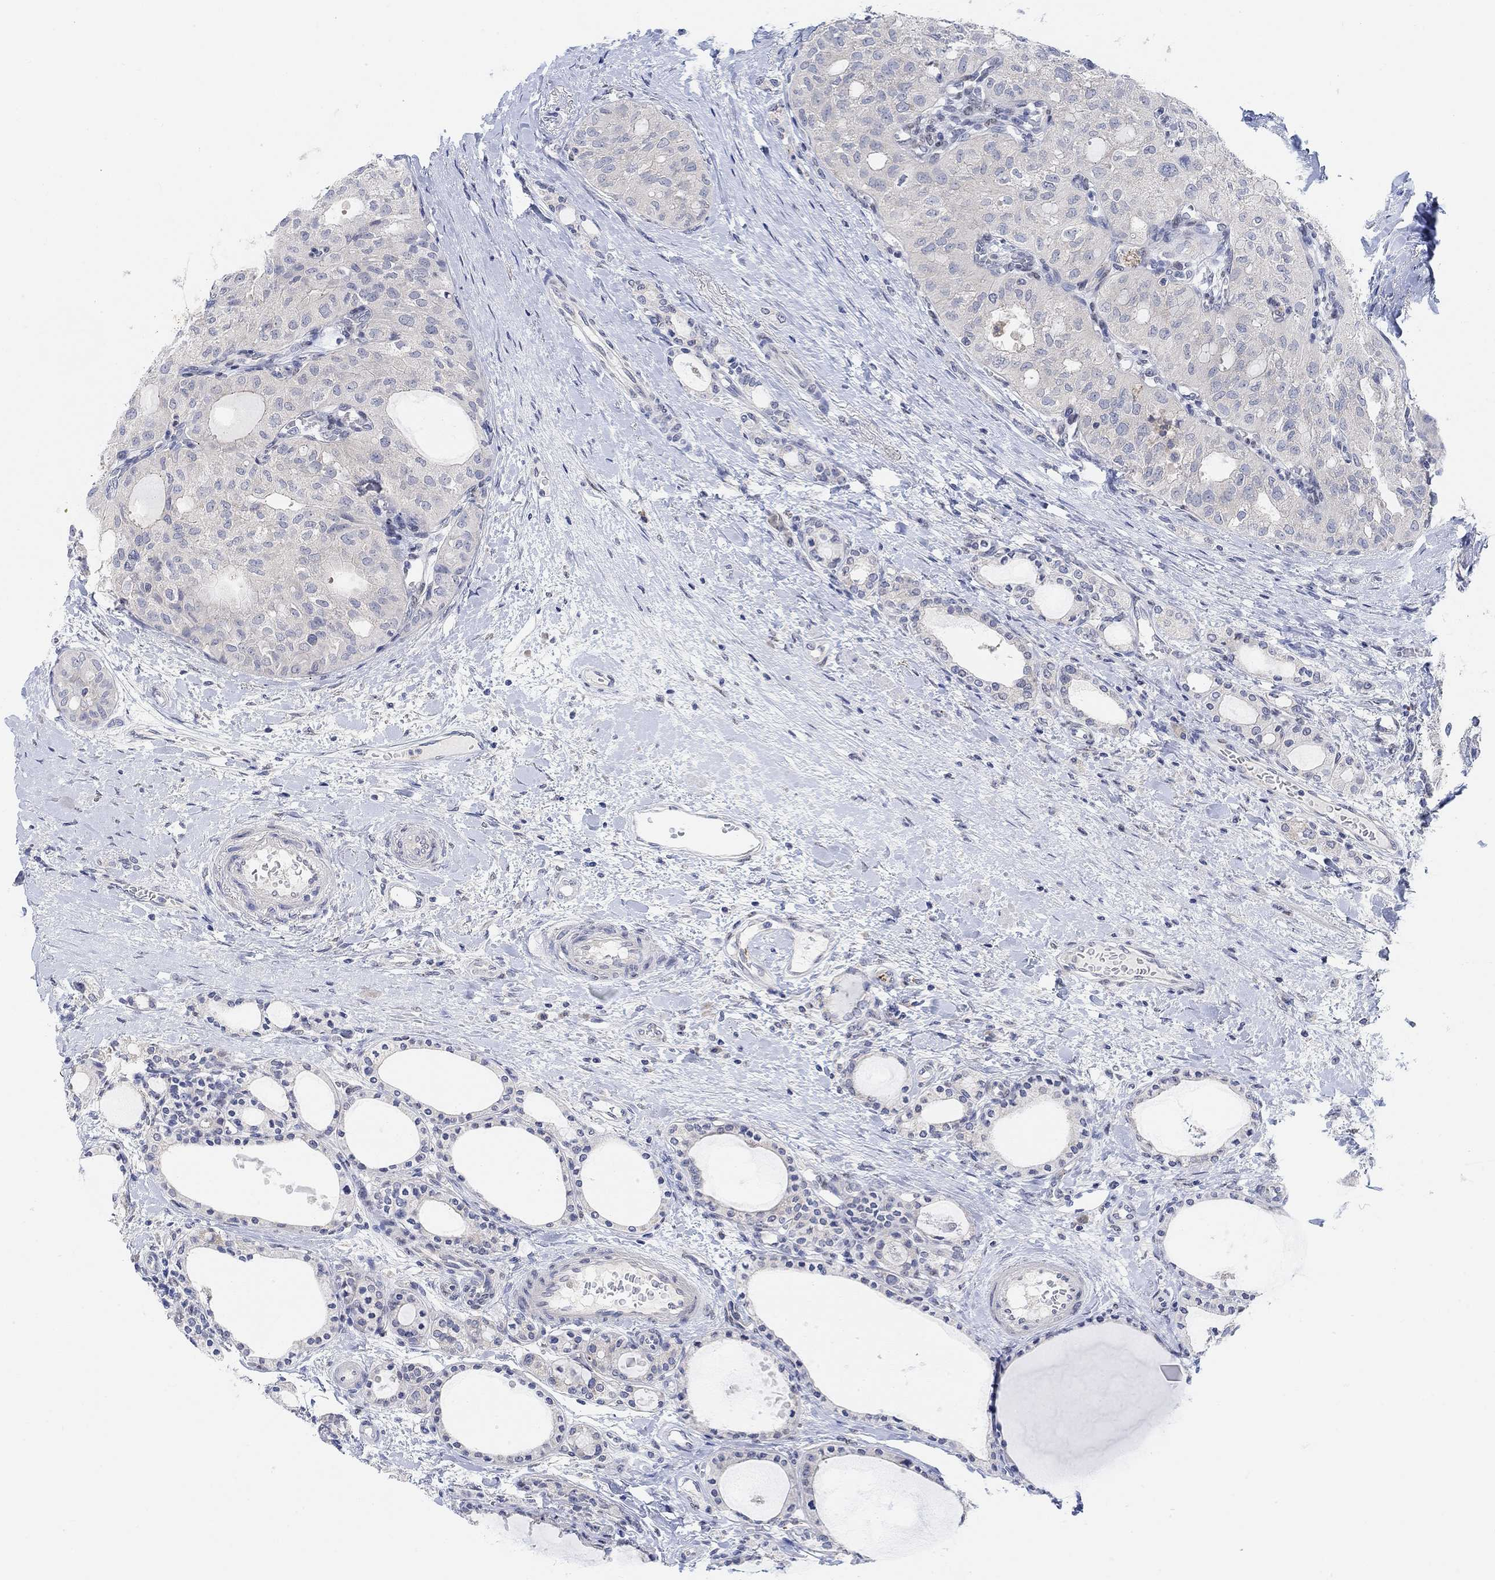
{"staining": {"intensity": "negative", "quantity": "none", "location": "none"}, "tissue": "thyroid cancer", "cell_type": "Tumor cells", "image_type": "cancer", "snomed": [{"axis": "morphology", "description": "Follicular adenoma carcinoma, NOS"}, {"axis": "topography", "description": "Thyroid gland"}], "caption": "IHC of follicular adenoma carcinoma (thyroid) displays no positivity in tumor cells.", "gene": "RIMS1", "patient": {"sex": "male", "age": 75}}